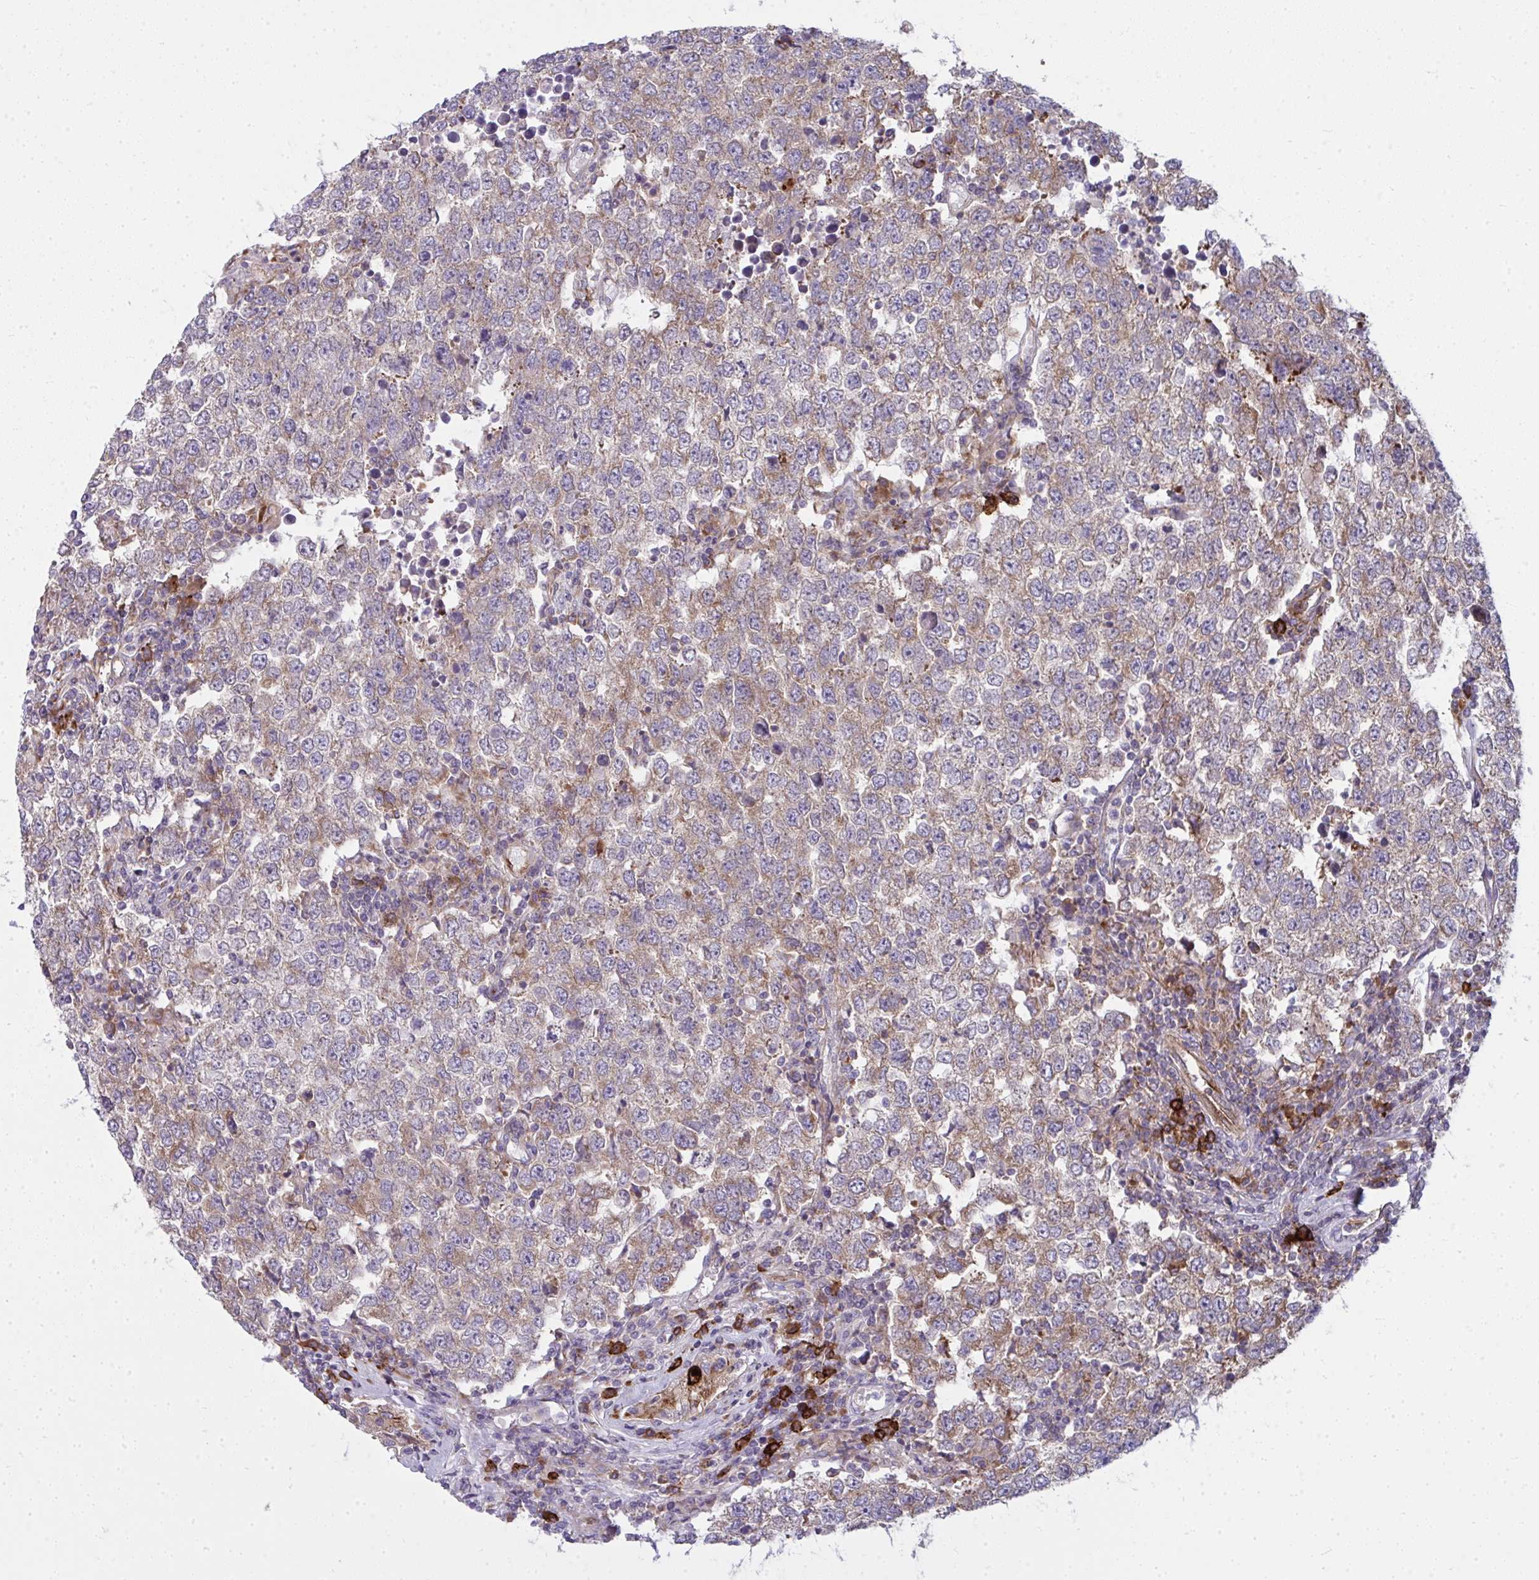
{"staining": {"intensity": "moderate", "quantity": ">75%", "location": "cytoplasmic/membranous"}, "tissue": "testis cancer", "cell_type": "Tumor cells", "image_type": "cancer", "snomed": [{"axis": "morphology", "description": "Seminoma, NOS"}, {"axis": "morphology", "description": "Carcinoma, Embryonal, NOS"}, {"axis": "topography", "description": "Testis"}], "caption": "DAB immunohistochemical staining of testis cancer (seminoma) displays moderate cytoplasmic/membranous protein expression in about >75% of tumor cells.", "gene": "GFPT2", "patient": {"sex": "male", "age": 28}}